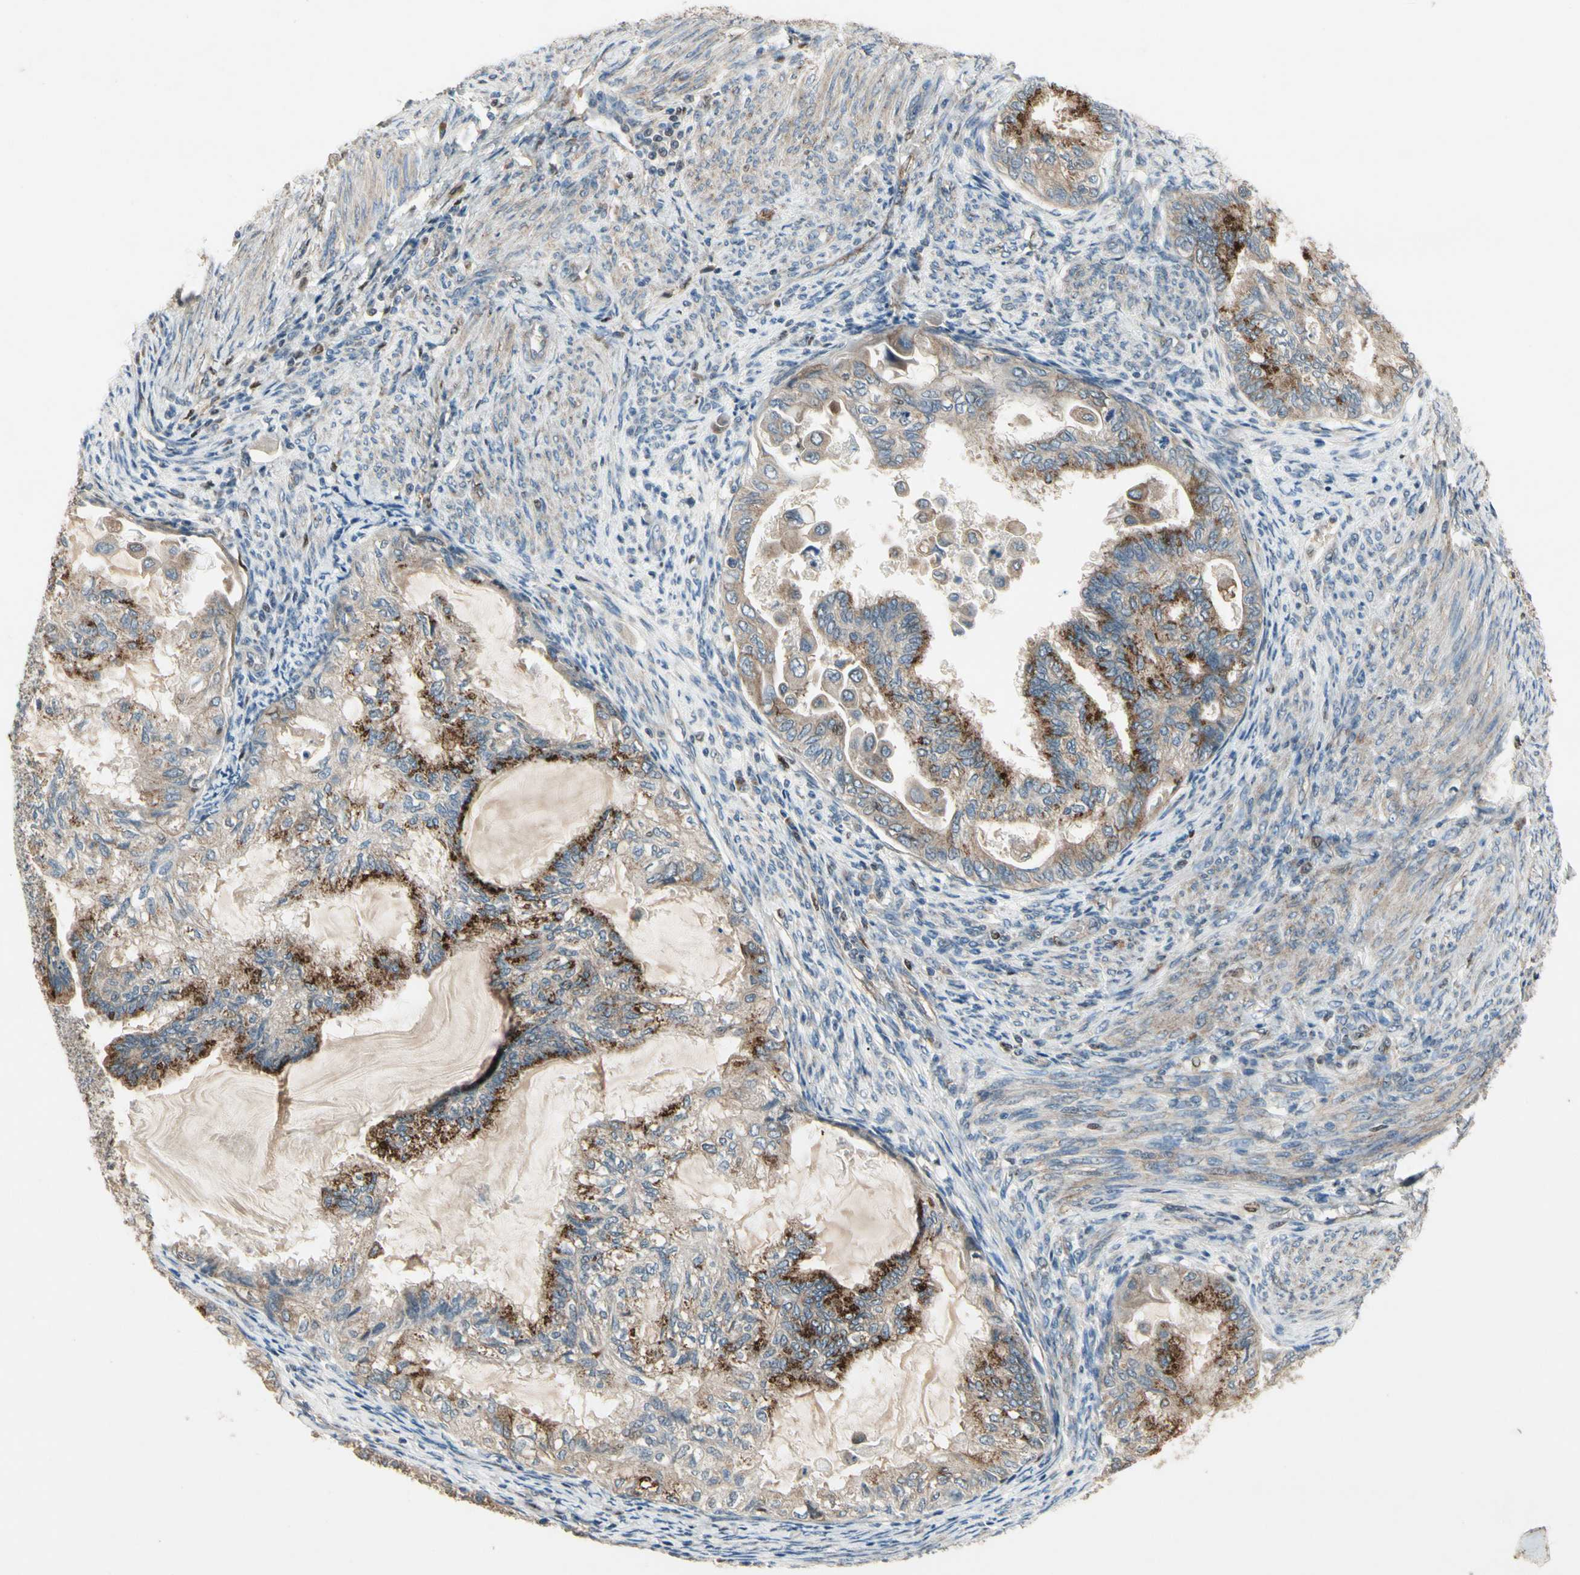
{"staining": {"intensity": "strong", "quantity": "25%-75%", "location": "cytoplasmic/membranous"}, "tissue": "cervical cancer", "cell_type": "Tumor cells", "image_type": "cancer", "snomed": [{"axis": "morphology", "description": "Normal tissue, NOS"}, {"axis": "morphology", "description": "Adenocarcinoma, NOS"}, {"axis": "topography", "description": "Cervix"}, {"axis": "topography", "description": "Endometrium"}], "caption": "A photomicrograph of human cervical adenocarcinoma stained for a protein exhibits strong cytoplasmic/membranous brown staining in tumor cells.", "gene": "CGREF1", "patient": {"sex": "female", "age": 86}}